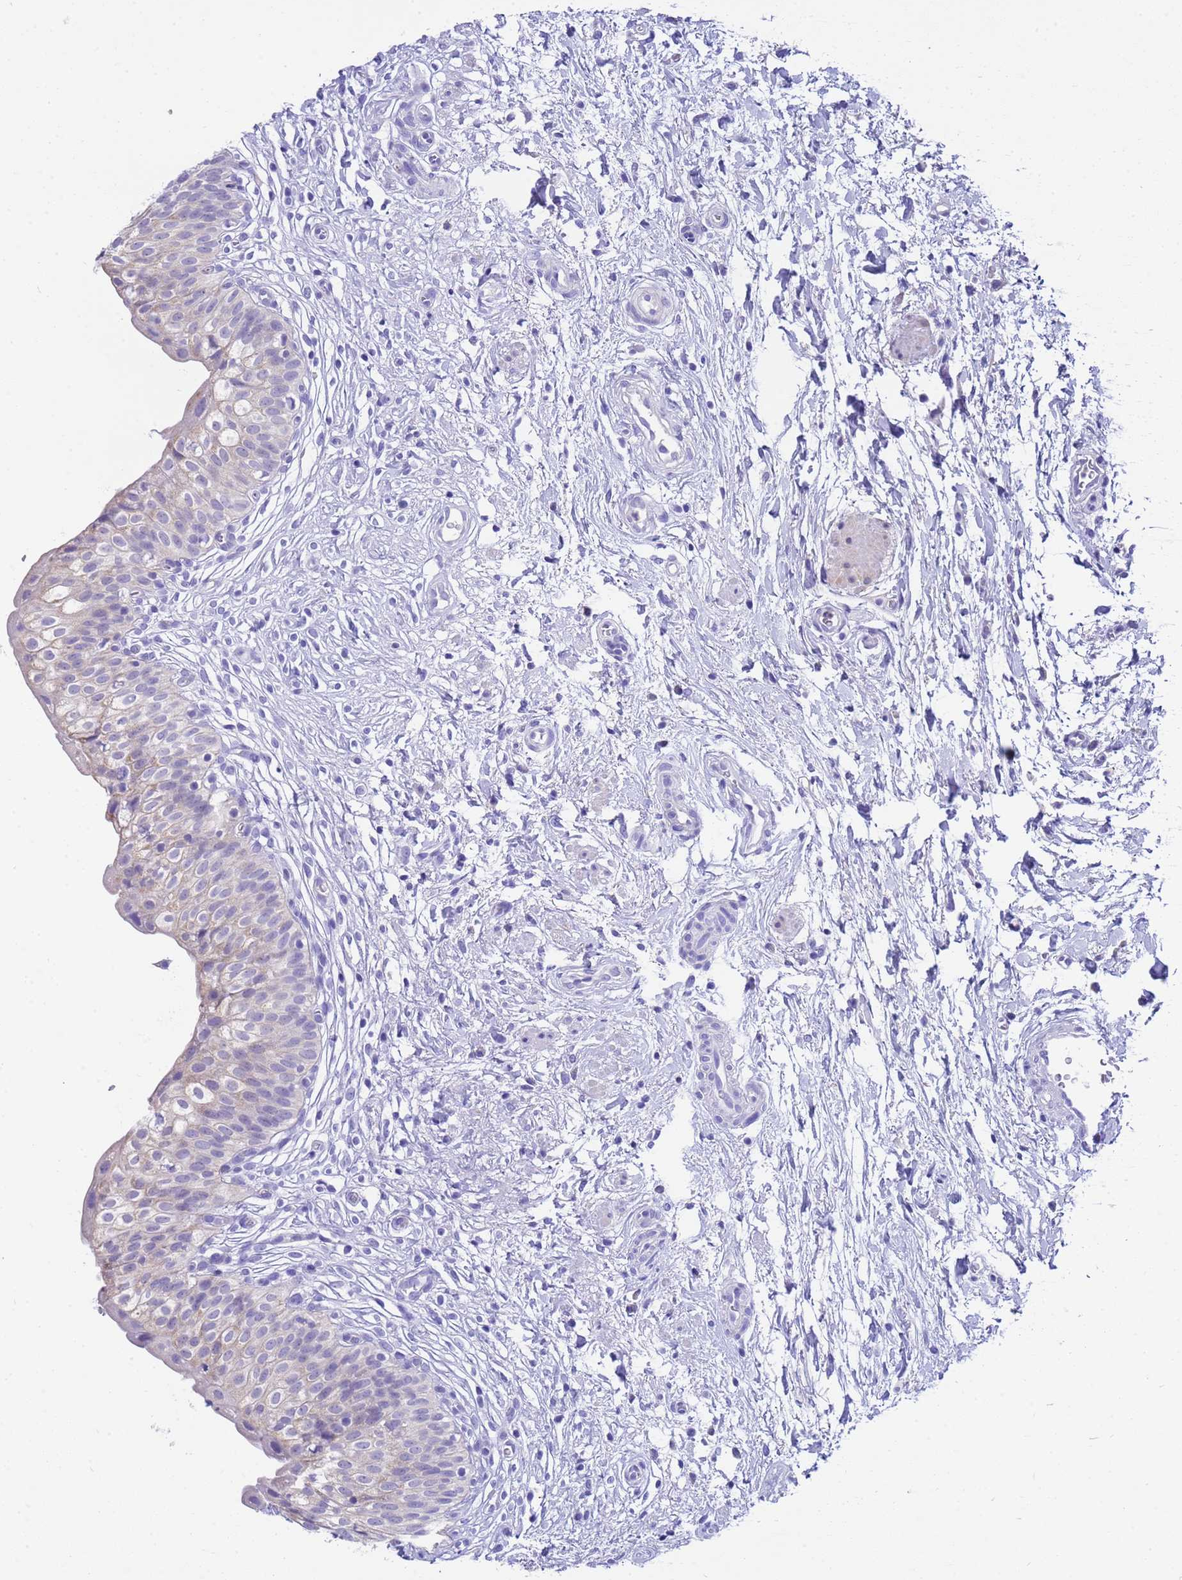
{"staining": {"intensity": "negative", "quantity": "none", "location": "none"}, "tissue": "urinary bladder", "cell_type": "Urothelial cells", "image_type": "normal", "snomed": [{"axis": "morphology", "description": "Normal tissue, NOS"}, {"axis": "topography", "description": "Urinary bladder"}], "caption": "An image of human urinary bladder is negative for staining in urothelial cells. Brightfield microscopy of IHC stained with DAB (brown) and hematoxylin (blue), captured at high magnification.", "gene": "USP38", "patient": {"sex": "male", "age": 55}}